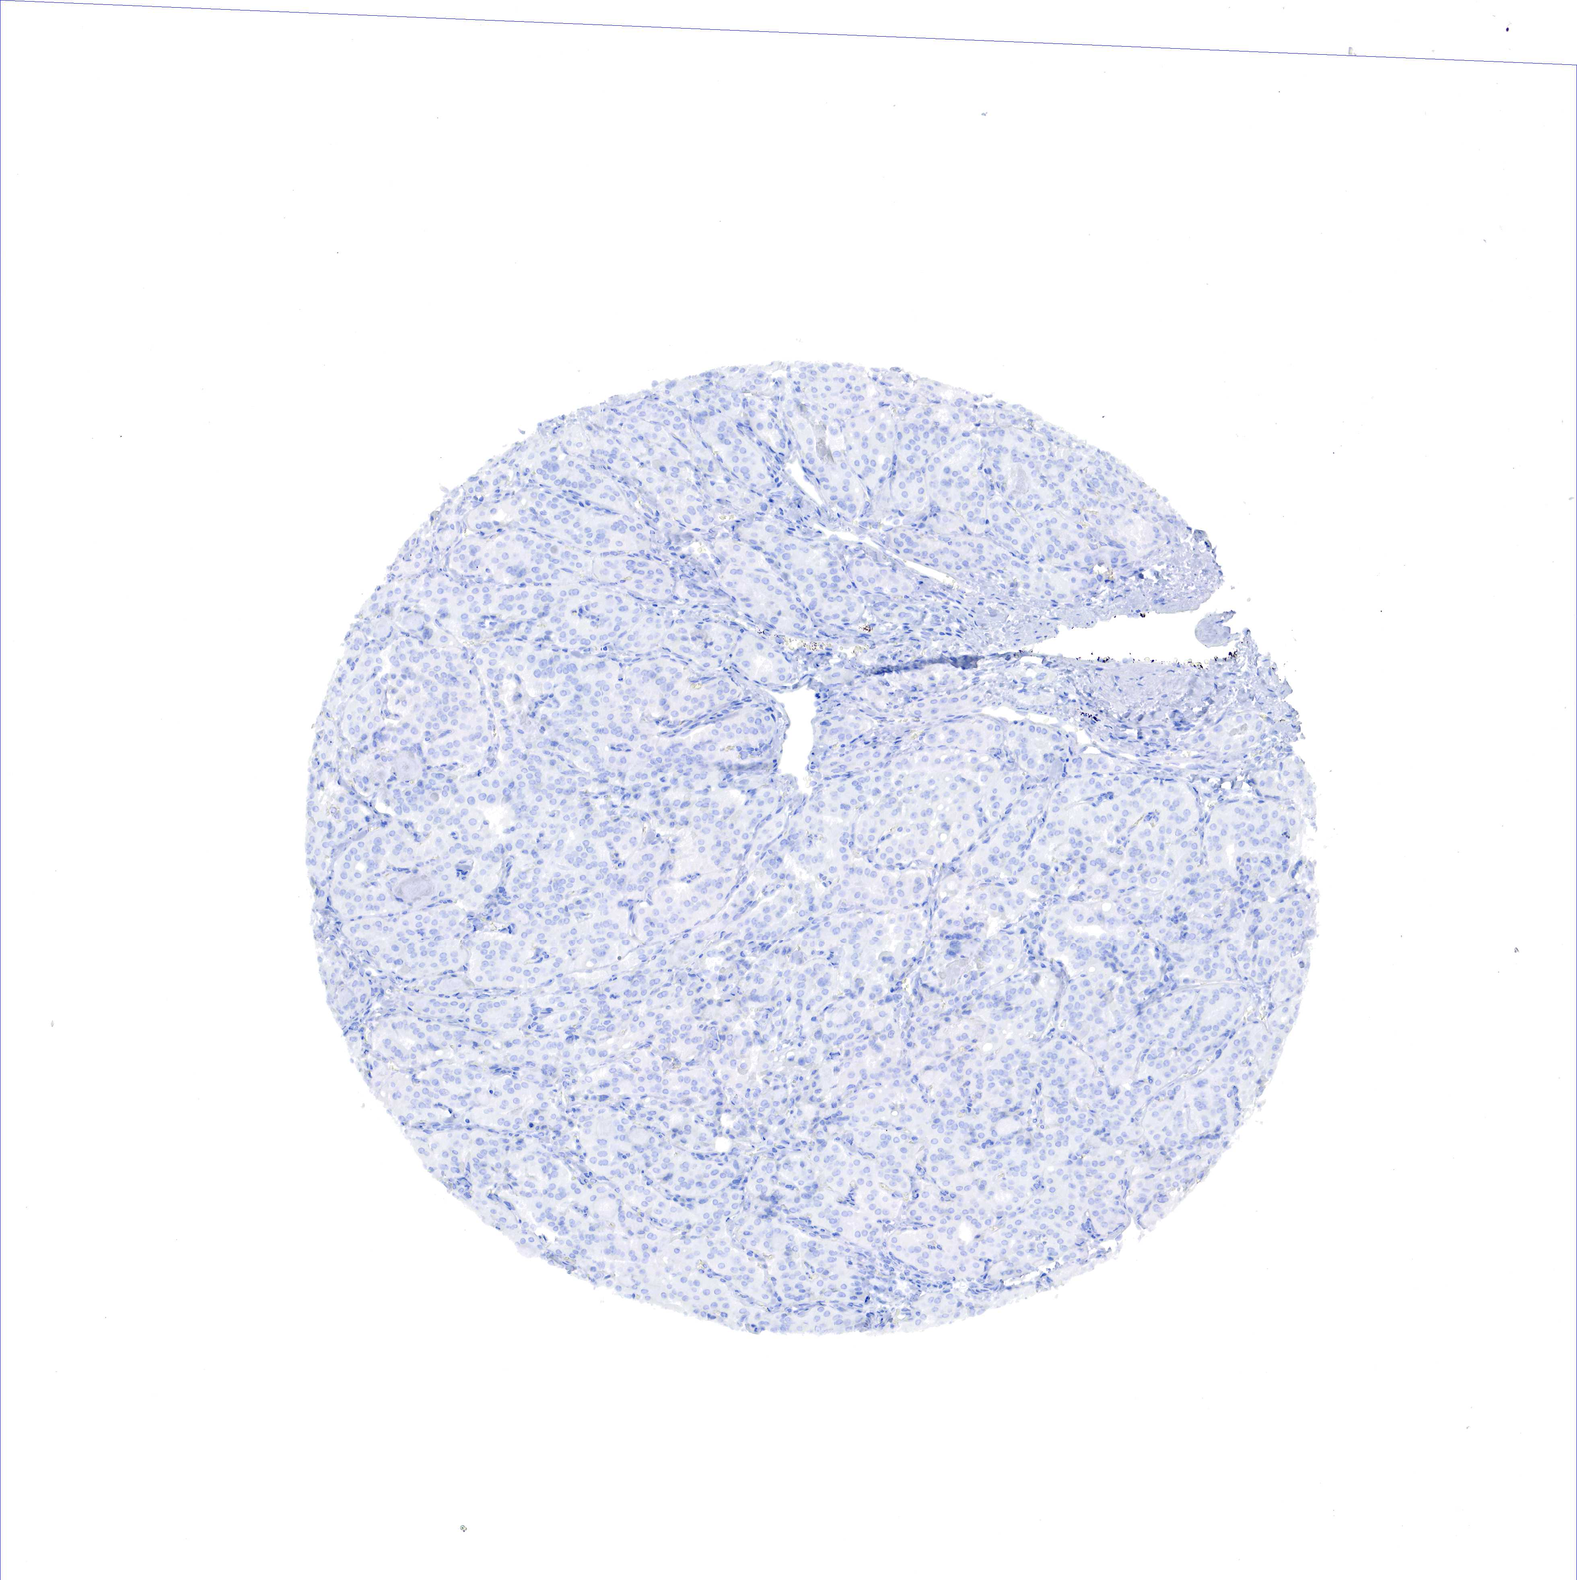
{"staining": {"intensity": "negative", "quantity": "none", "location": "none"}, "tissue": "thyroid cancer", "cell_type": "Tumor cells", "image_type": "cancer", "snomed": [{"axis": "morphology", "description": "Carcinoma, NOS"}, {"axis": "topography", "description": "Thyroid gland"}], "caption": "There is no significant positivity in tumor cells of thyroid cancer.", "gene": "RDX", "patient": {"sex": "male", "age": 76}}